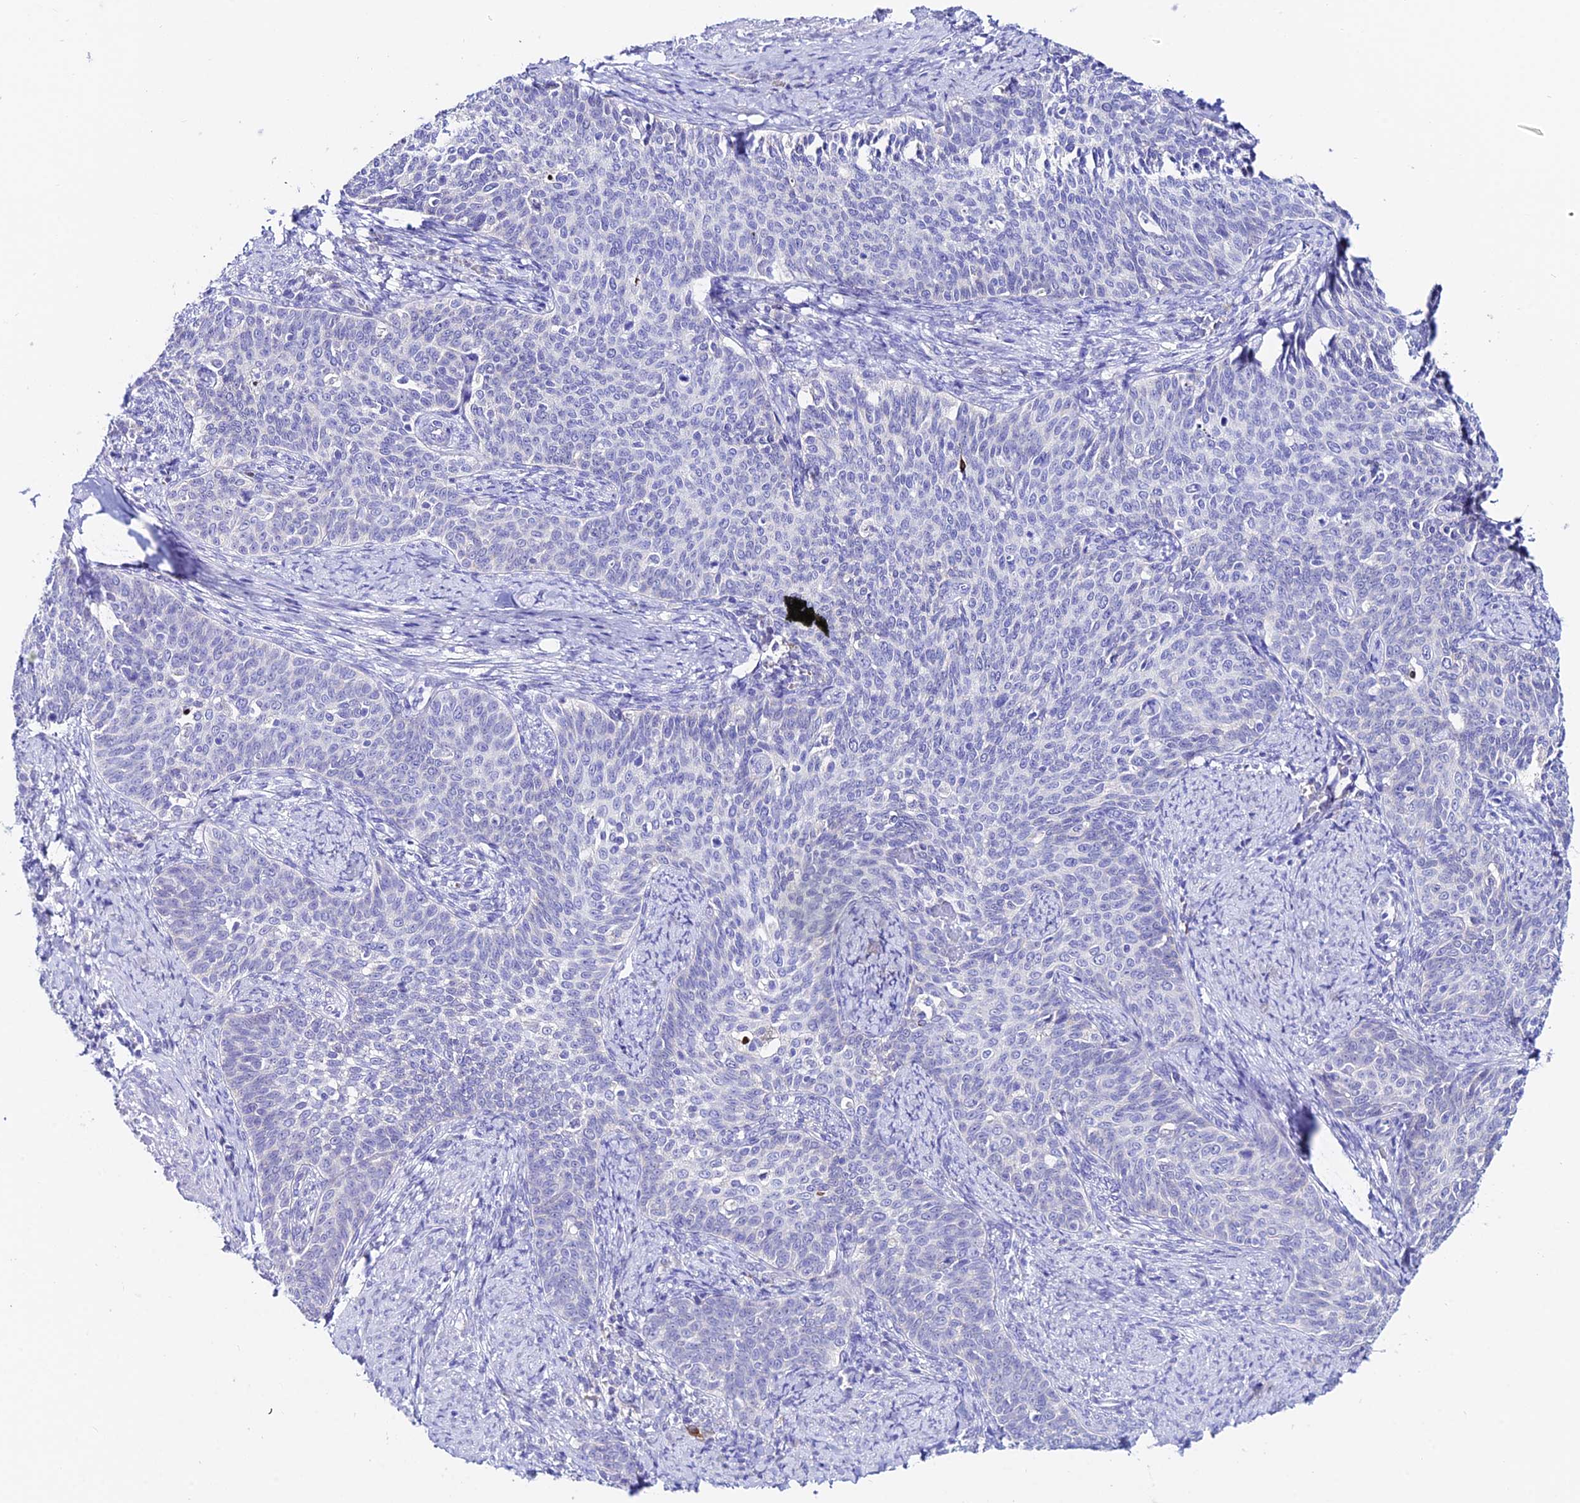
{"staining": {"intensity": "negative", "quantity": "none", "location": "none"}, "tissue": "cervical cancer", "cell_type": "Tumor cells", "image_type": "cancer", "snomed": [{"axis": "morphology", "description": "Squamous cell carcinoma, NOS"}, {"axis": "topography", "description": "Cervix"}], "caption": "Immunohistochemistry of squamous cell carcinoma (cervical) shows no expression in tumor cells. (Stains: DAB (3,3'-diaminobenzidine) IHC with hematoxylin counter stain, Microscopy: brightfield microscopy at high magnification).", "gene": "CEP41", "patient": {"sex": "female", "age": 39}}